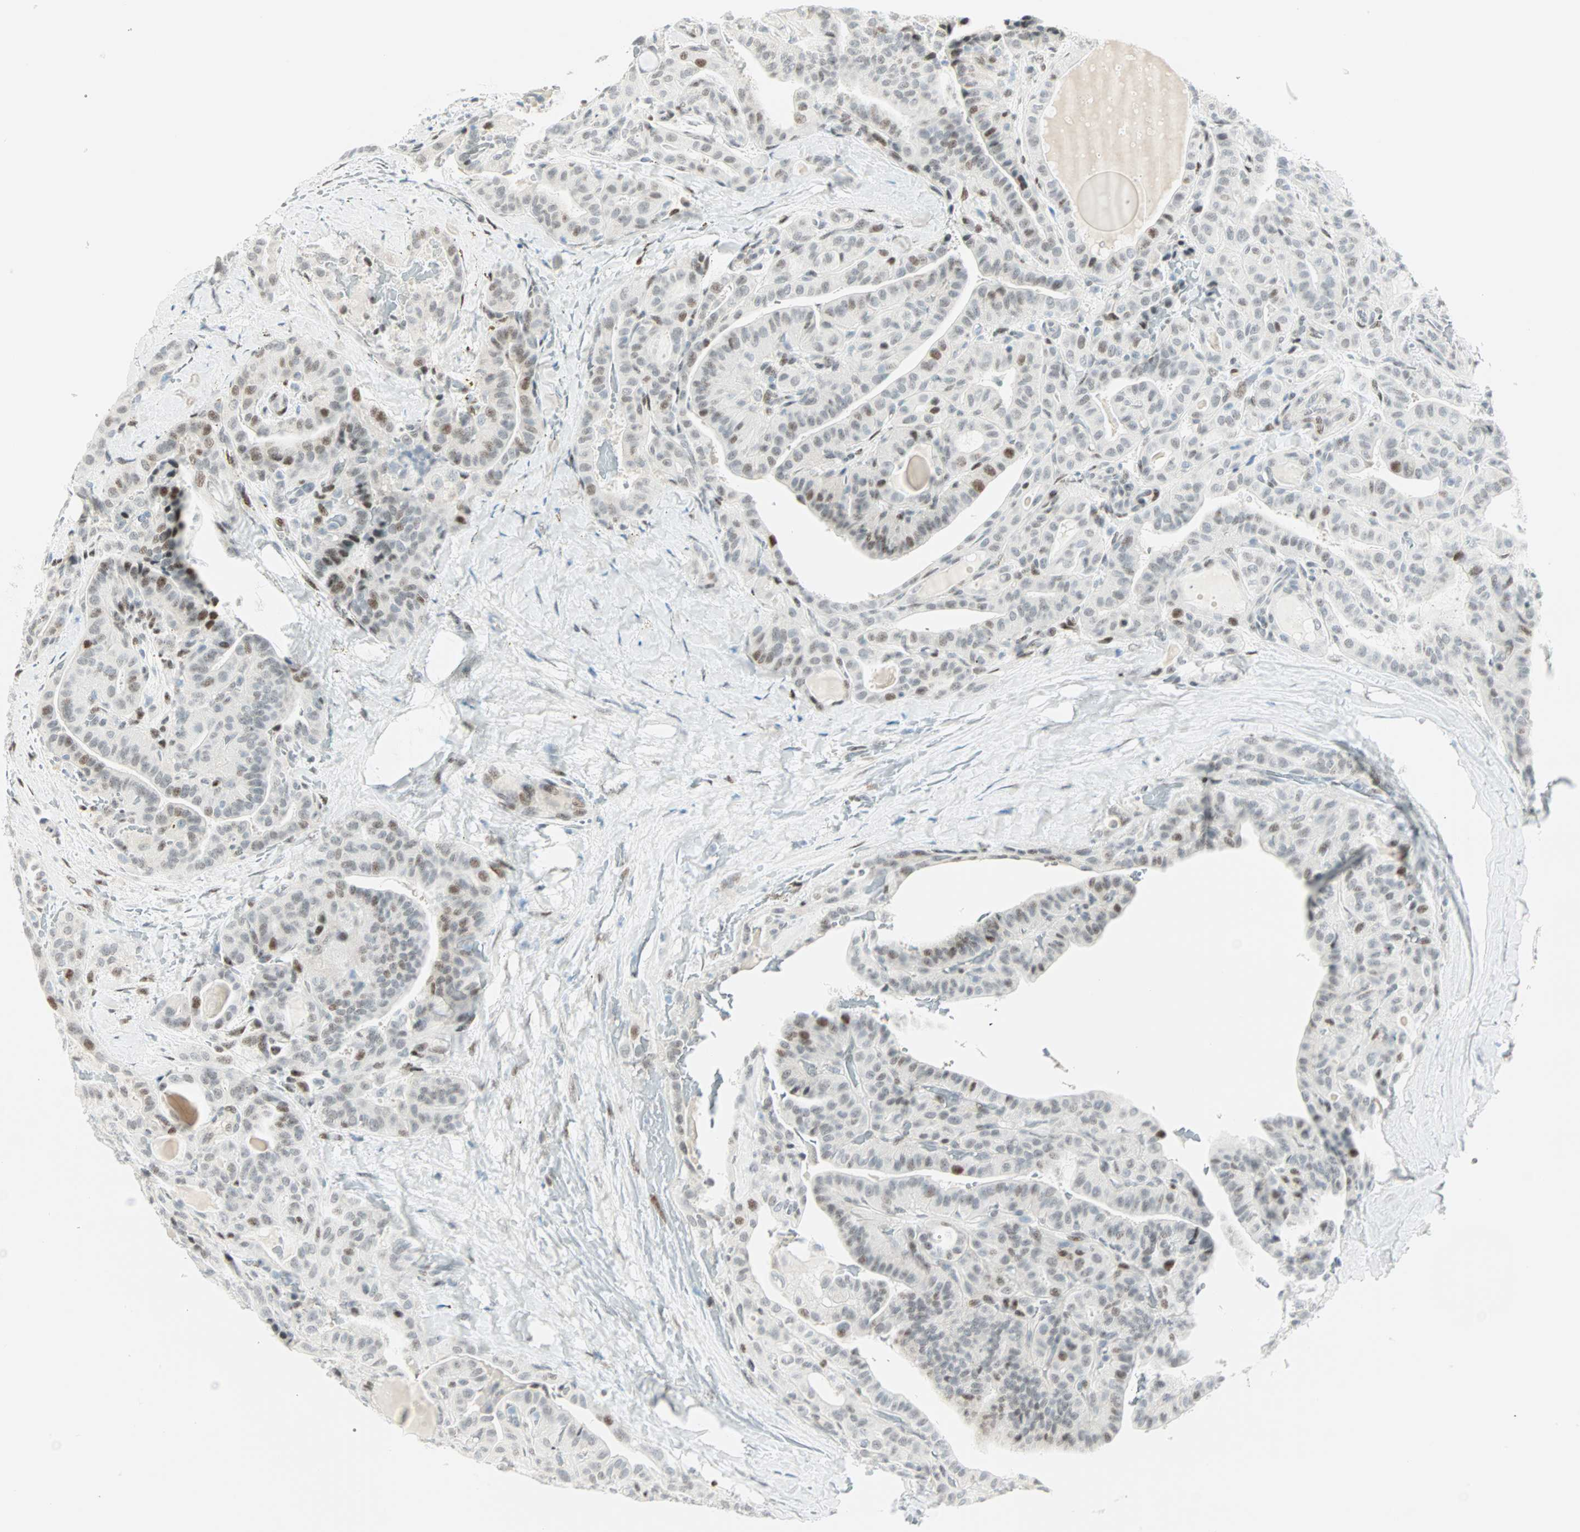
{"staining": {"intensity": "moderate", "quantity": "<25%", "location": "nuclear"}, "tissue": "thyroid cancer", "cell_type": "Tumor cells", "image_type": "cancer", "snomed": [{"axis": "morphology", "description": "Papillary adenocarcinoma, NOS"}, {"axis": "topography", "description": "Thyroid gland"}], "caption": "IHC (DAB (3,3'-diaminobenzidine)) staining of thyroid cancer reveals moderate nuclear protein staining in approximately <25% of tumor cells. (brown staining indicates protein expression, while blue staining denotes nuclei).", "gene": "PKNOX1", "patient": {"sex": "male", "age": 77}}